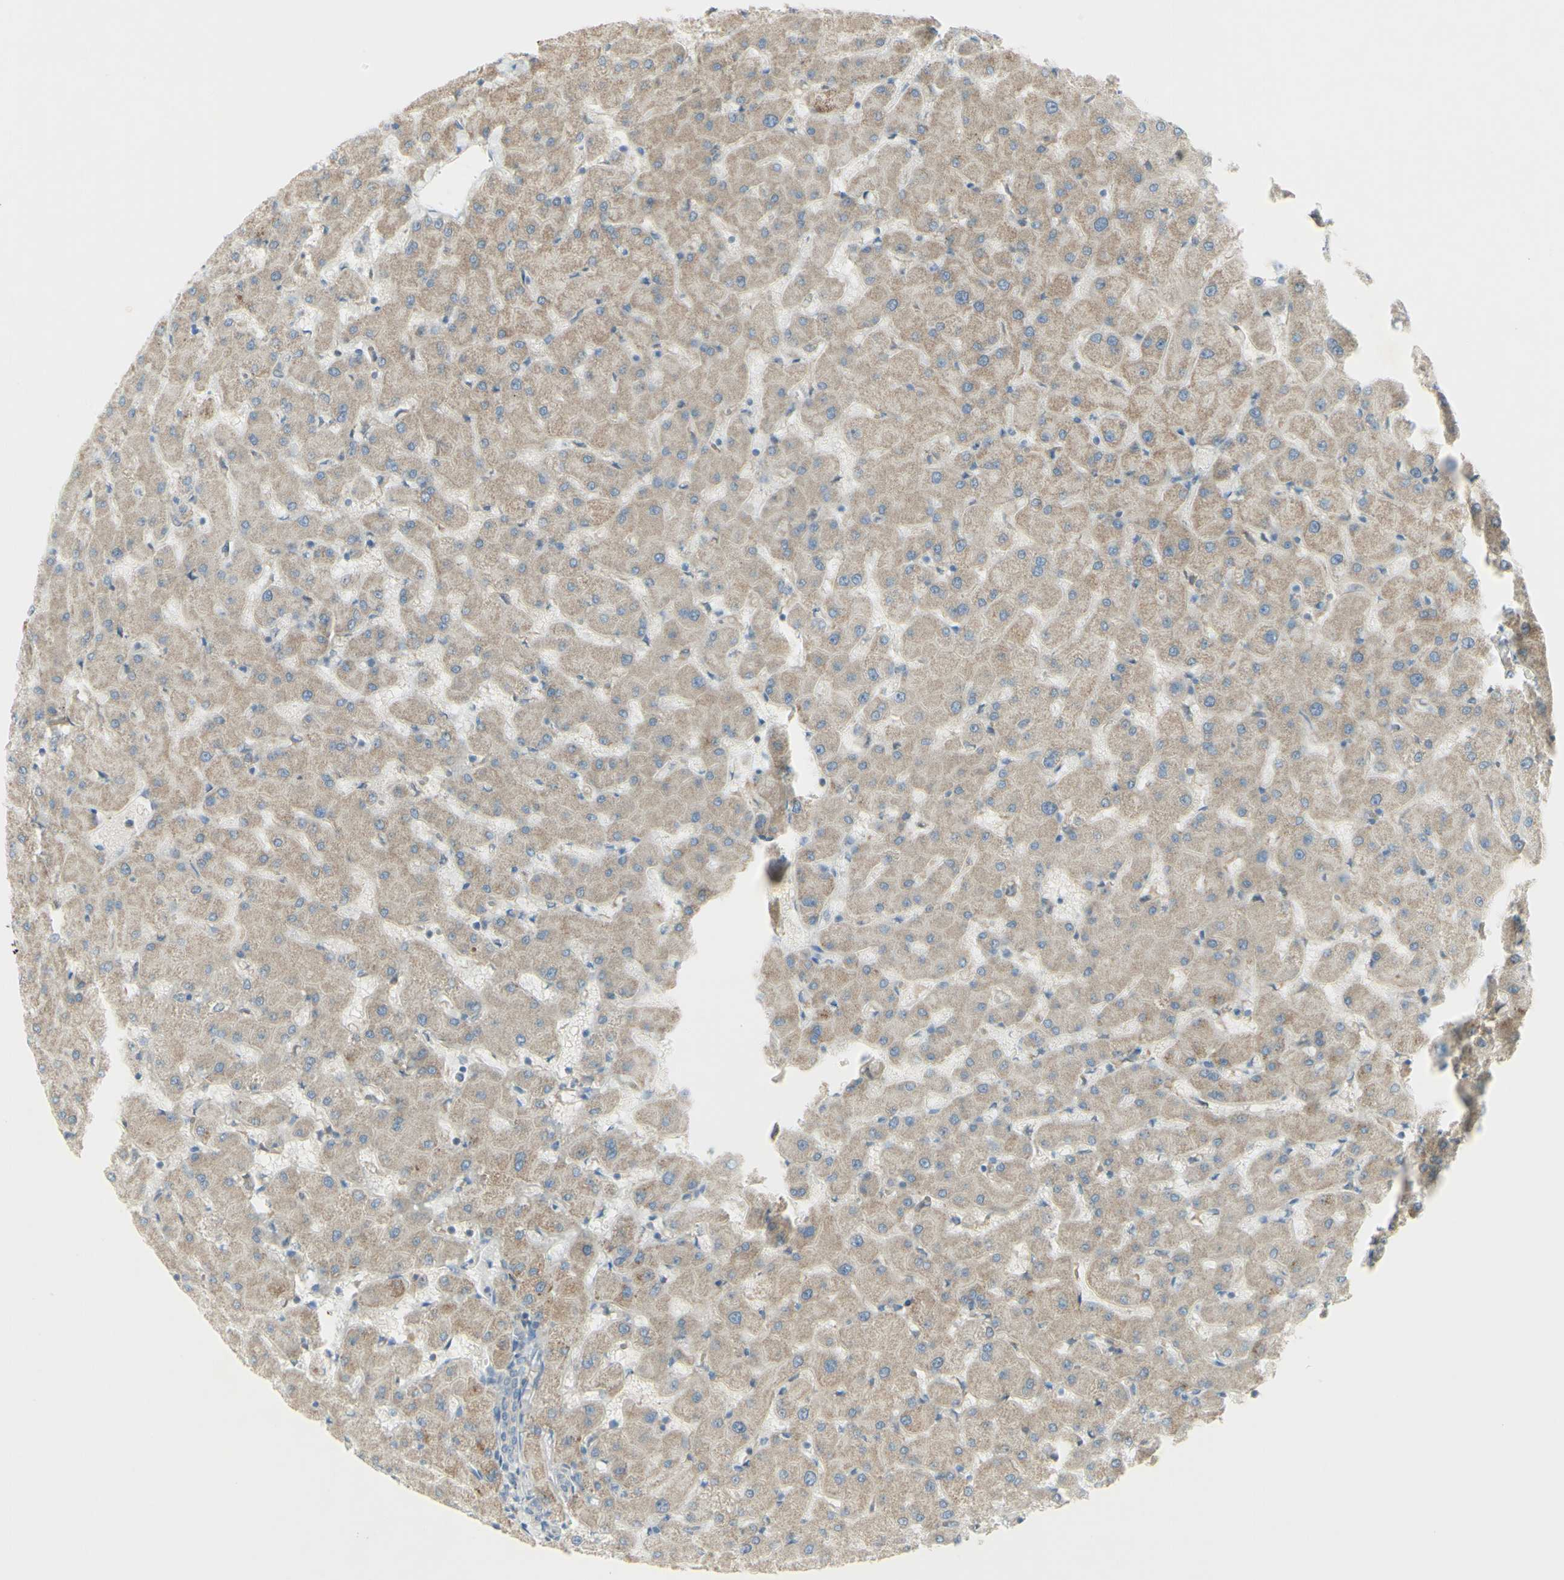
{"staining": {"intensity": "weak", "quantity": "25%-75%", "location": "cytoplasmic/membranous"}, "tissue": "liver", "cell_type": "Cholangiocytes", "image_type": "normal", "snomed": [{"axis": "morphology", "description": "Normal tissue, NOS"}, {"axis": "topography", "description": "Liver"}], "caption": "High-magnification brightfield microscopy of unremarkable liver stained with DAB (3,3'-diaminobenzidine) (brown) and counterstained with hematoxylin (blue). cholangiocytes exhibit weak cytoplasmic/membranous positivity is present in approximately25%-75% of cells.", "gene": "CNTNAP1", "patient": {"sex": "female", "age": 63}}